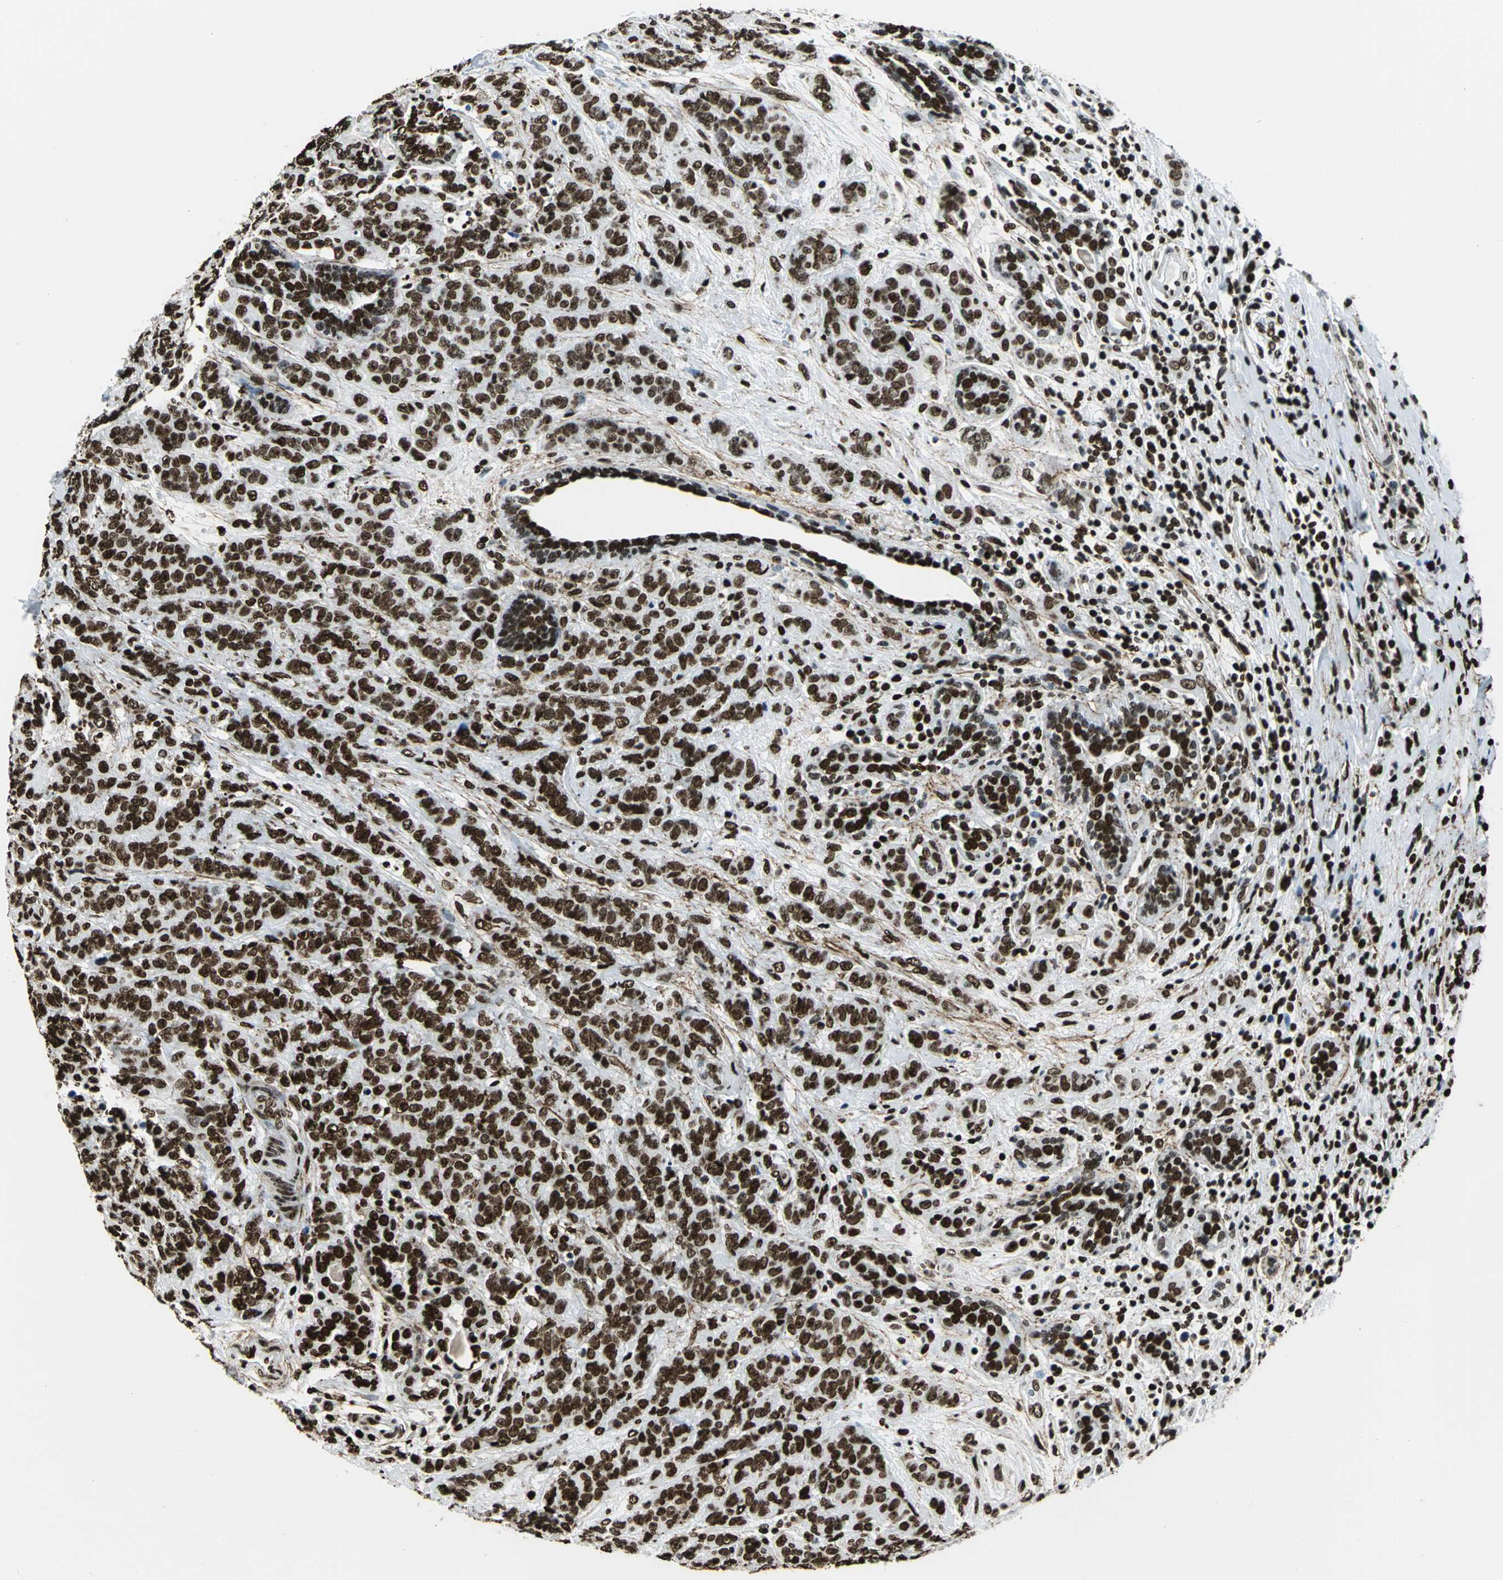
{"staining": {"intensity": "strong", "quantity": ">75%", "location": "nuclear"}, "tissue": "breast cancer", "cell_type": "Tumor cells", "image_type": "cancer", "snomed": [{"axis": "morphology", "description": "Duct carcinoma"}, {"axis": "topography", "description": "Breast"}], "caption": "A high amount of strong nuclear positivity is present in about >75% of tumor cells in breast cancer (invasive ductal carcinoma) tissue.", "gene": "APEX1", "patient": {"sex": "female", "age": 40}}